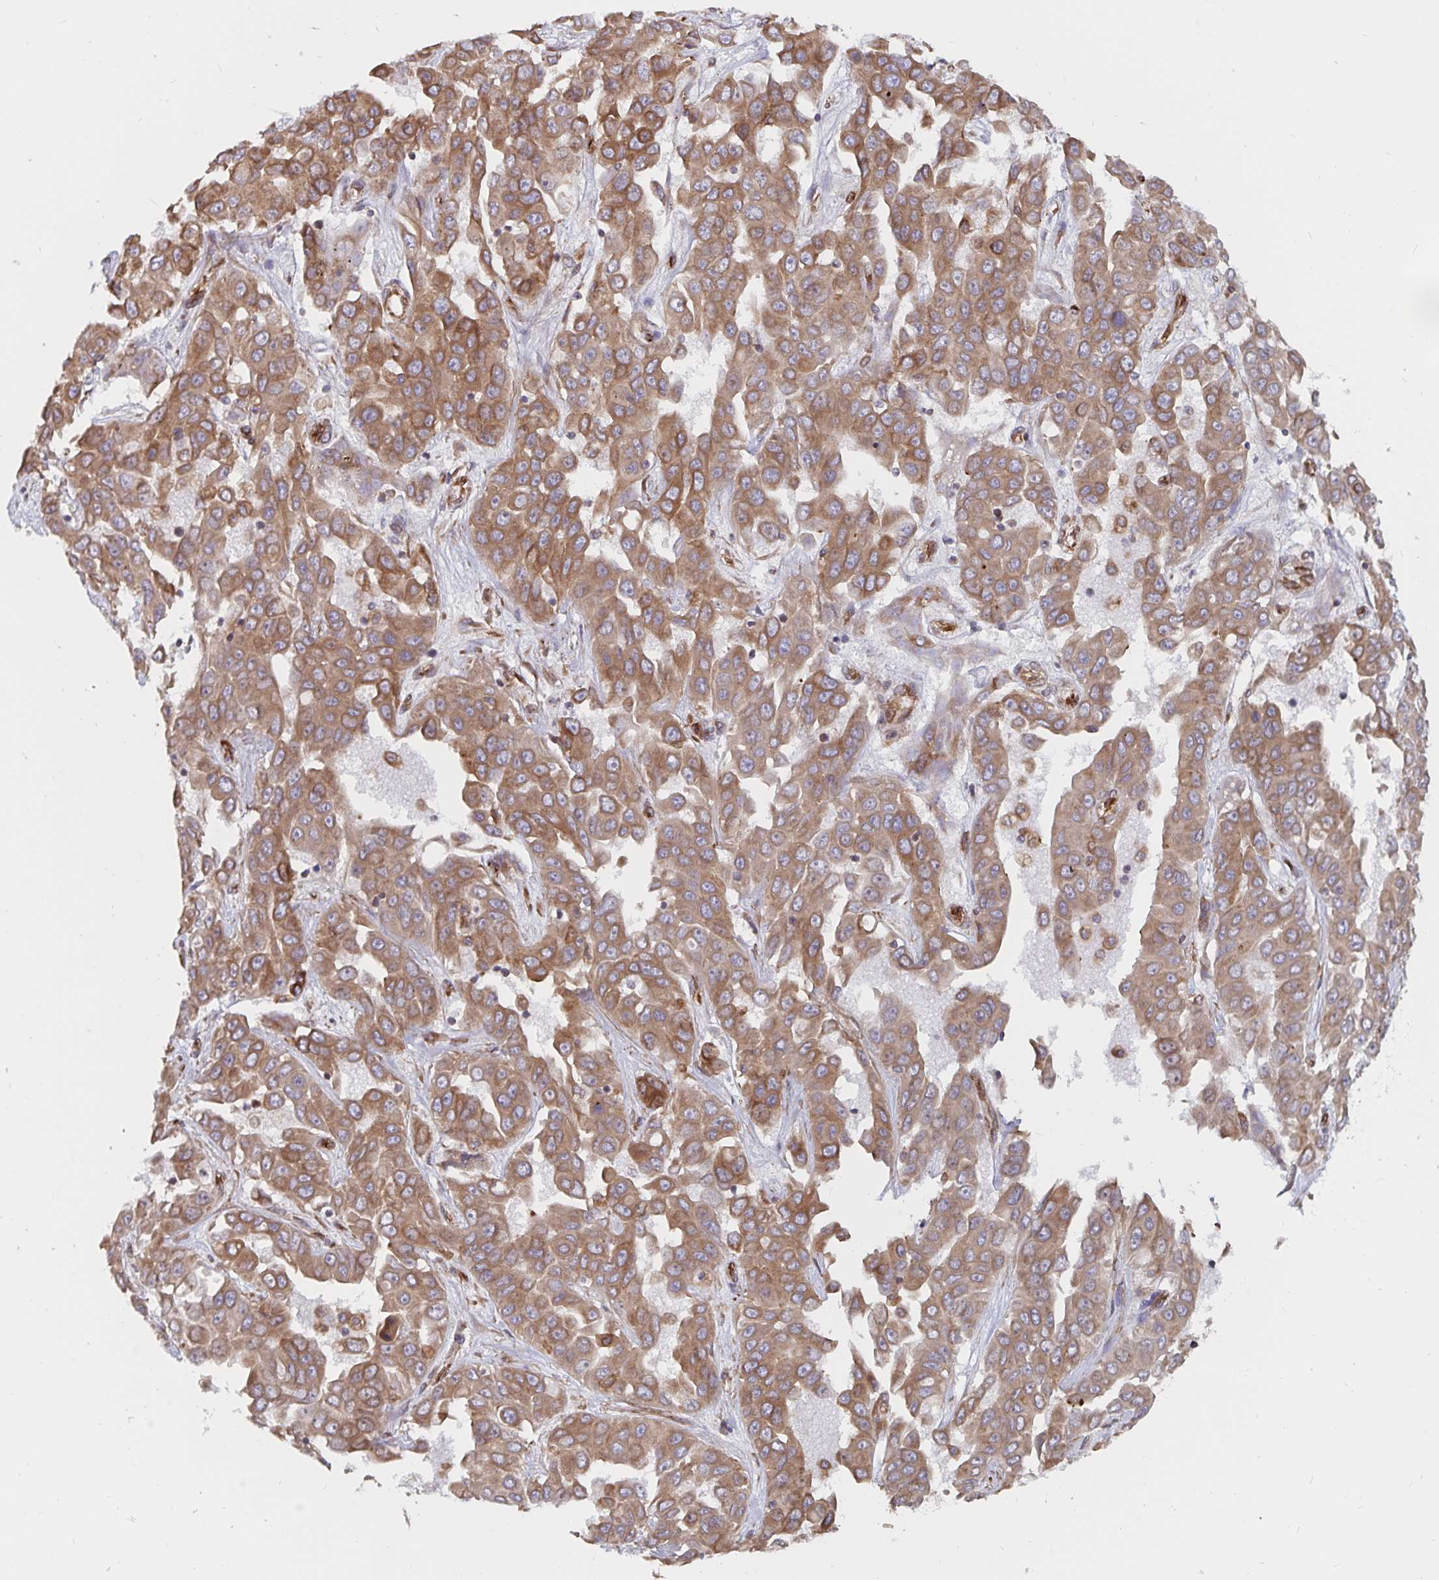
{"staining": {"intensity": "moderate", "quantity": ">75%", "location": "cytoplasmic/membranous"}, "tissue": "liver cancer", "cell_type": "Tumor cells", "image_type": "cancer", "snomed": [{"axis": "morphology", "description": "Cholangiocarcinoma"}, {"axis": "topography", "description": "Liver"}], "caption": "Immunohistochemical staining of human liver cancer (cholangiocarcinoma) exhibits moderate cytoplasmic/membranous protein expression in approximately >75% of tumor cells. The protein of interest is shown in brown color, while the nuclei are stained blue.", "gene": "BCAP29", "patient": {"sex": "female", "age": 52}}